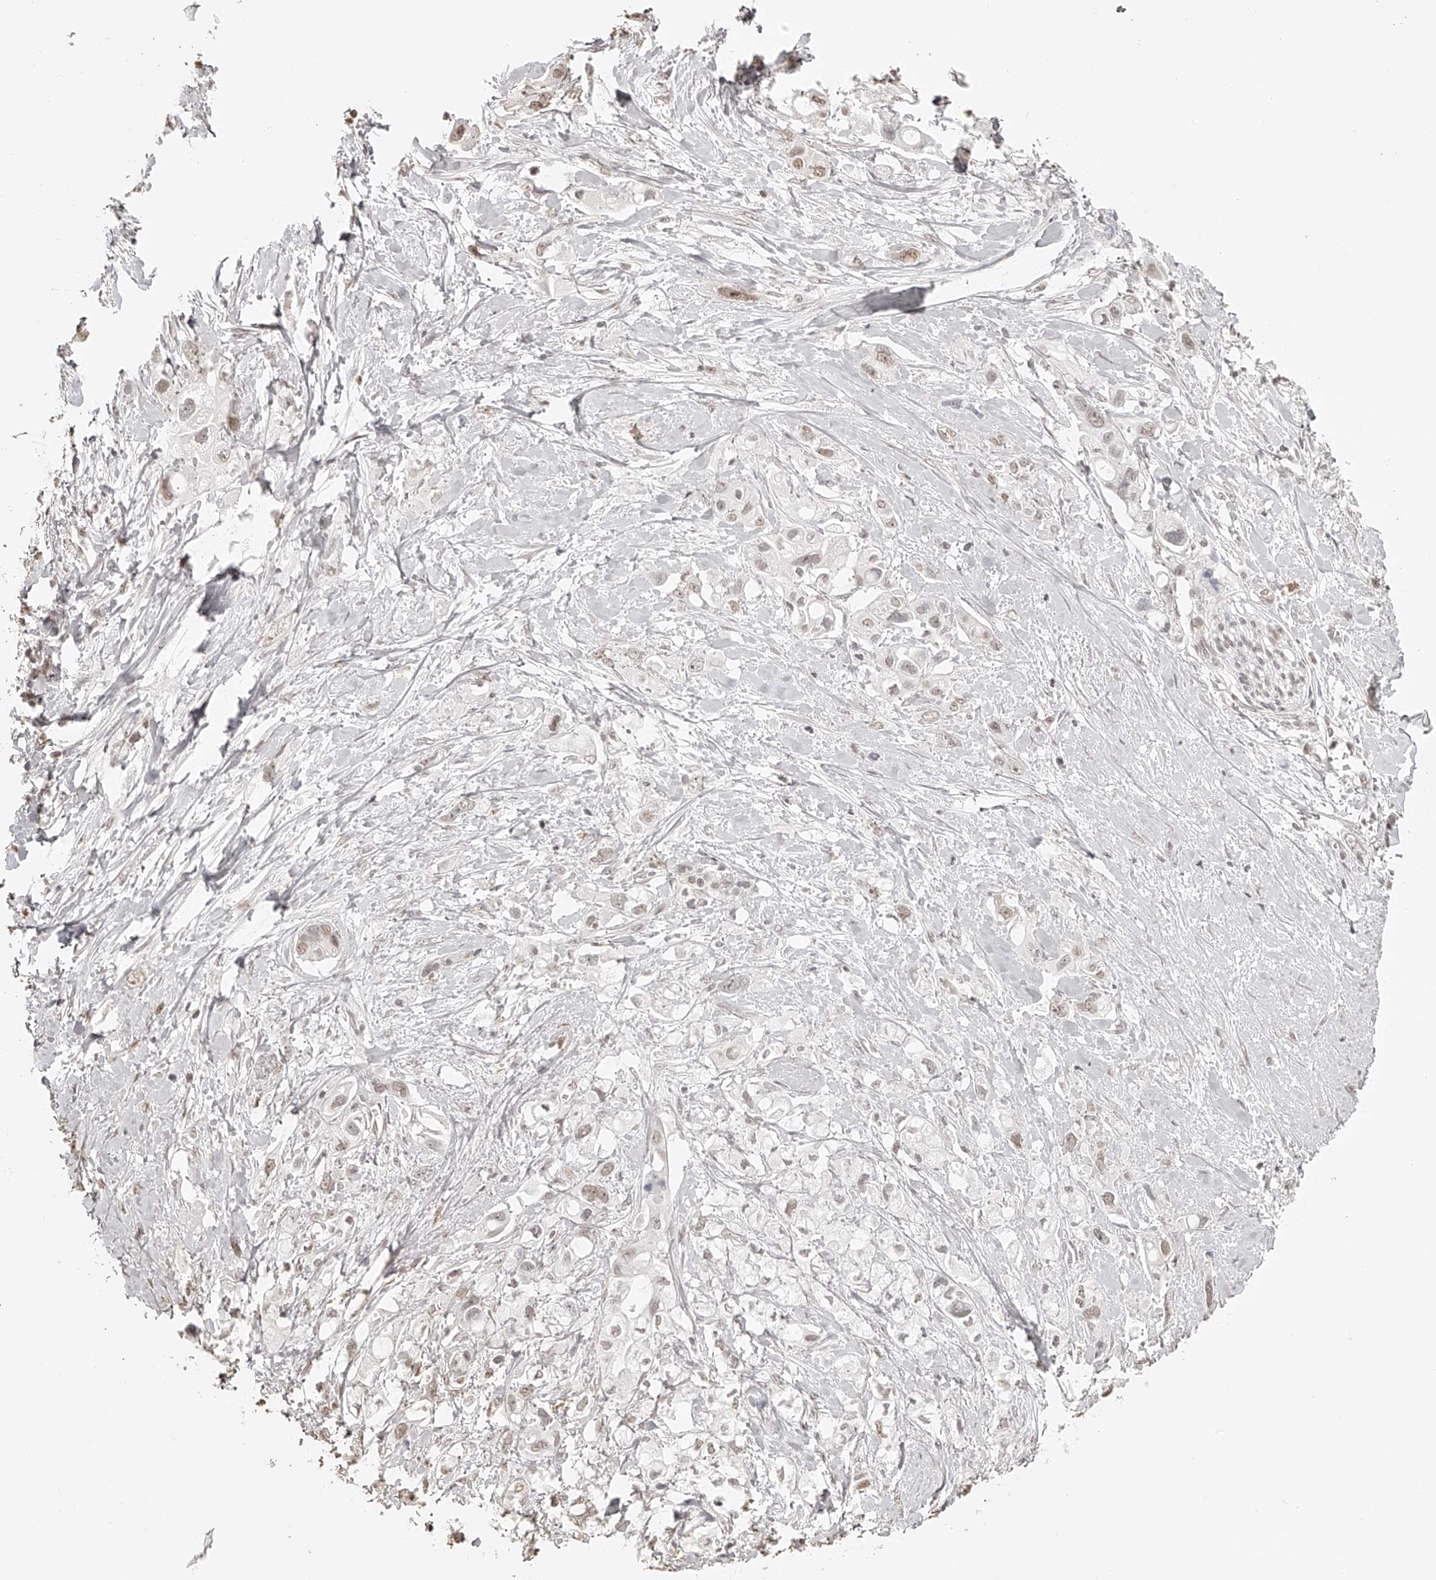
{"staining": {"intensity": "weak", "quantity": ">75%", "location": "nuclear"}, "tissue": "pancreatic cancer", "cell_type": "Tumor cells", "image_type": "cancer", "snomed": [{"axis": "morphology", "description": "Adenocarcinoma, NOS"}, {"axis": "topography", "description": "Pancreas"}], "caption": "Tumor cells reveal weak nuclear expression in about >75% of cells in pancreatic cancer.", "gene": "ZNF503", "patient": {"sex": "female", "age": 56}}